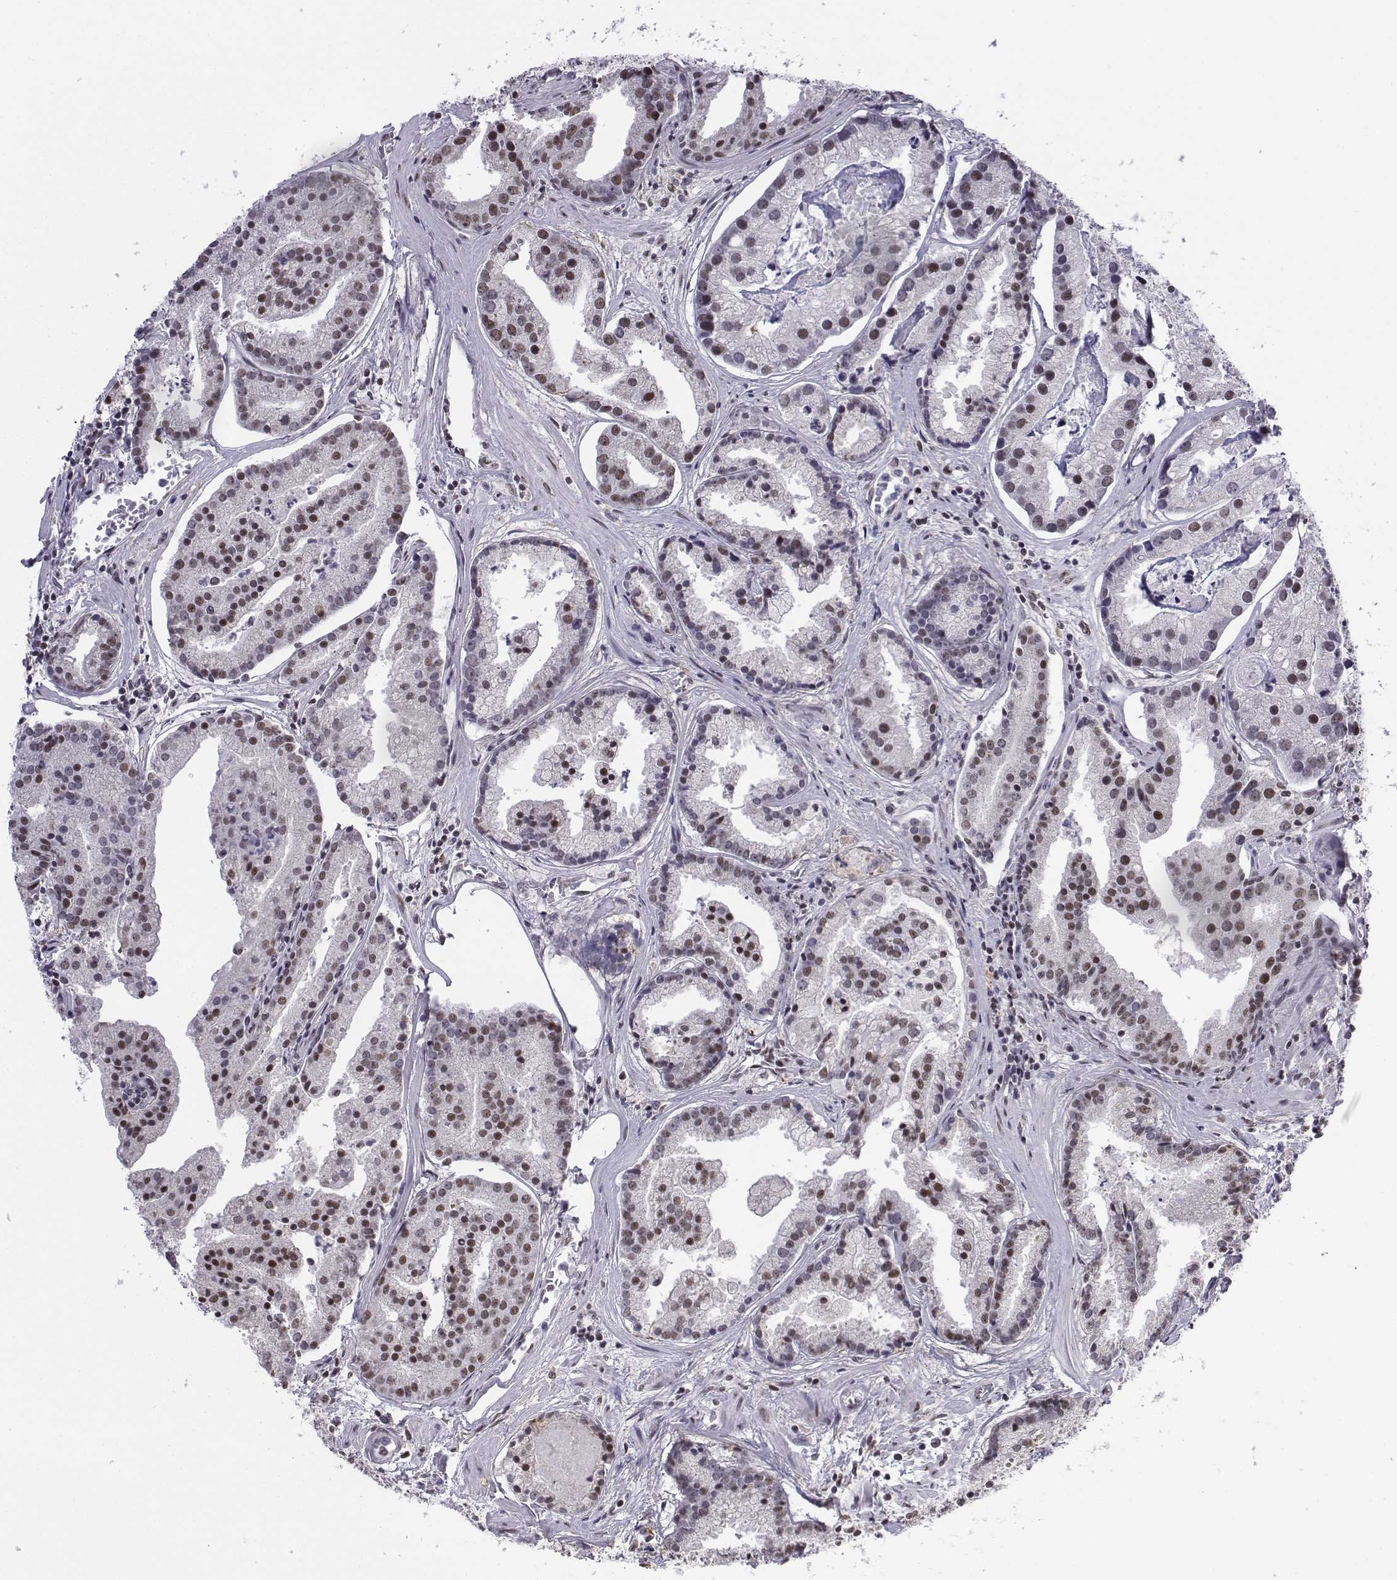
{"staining": {"intensity": "moderate", "quantity": ">75%", "location": "nuclear"}, "tissue": "prostate cancer", "cell_type": "Tumor cells", "image_type": "cancer", "snomed": [{"axis": "morphology", "description": "Adenocarcinoma, NOS"}, {"axis": "topography", "description": "Prostate and seminal vesicle, NOS"}, {"axis": "topography", "description": "Prostate"}], "caption": "Immunohistochemical staining of prostate adenocarcinoma exhibits medium levels of moderate nuclear staining in approximately >75% of tumor cells.", "gene": "SETD1A", "patient": {"sex": "male", "age": 44}}